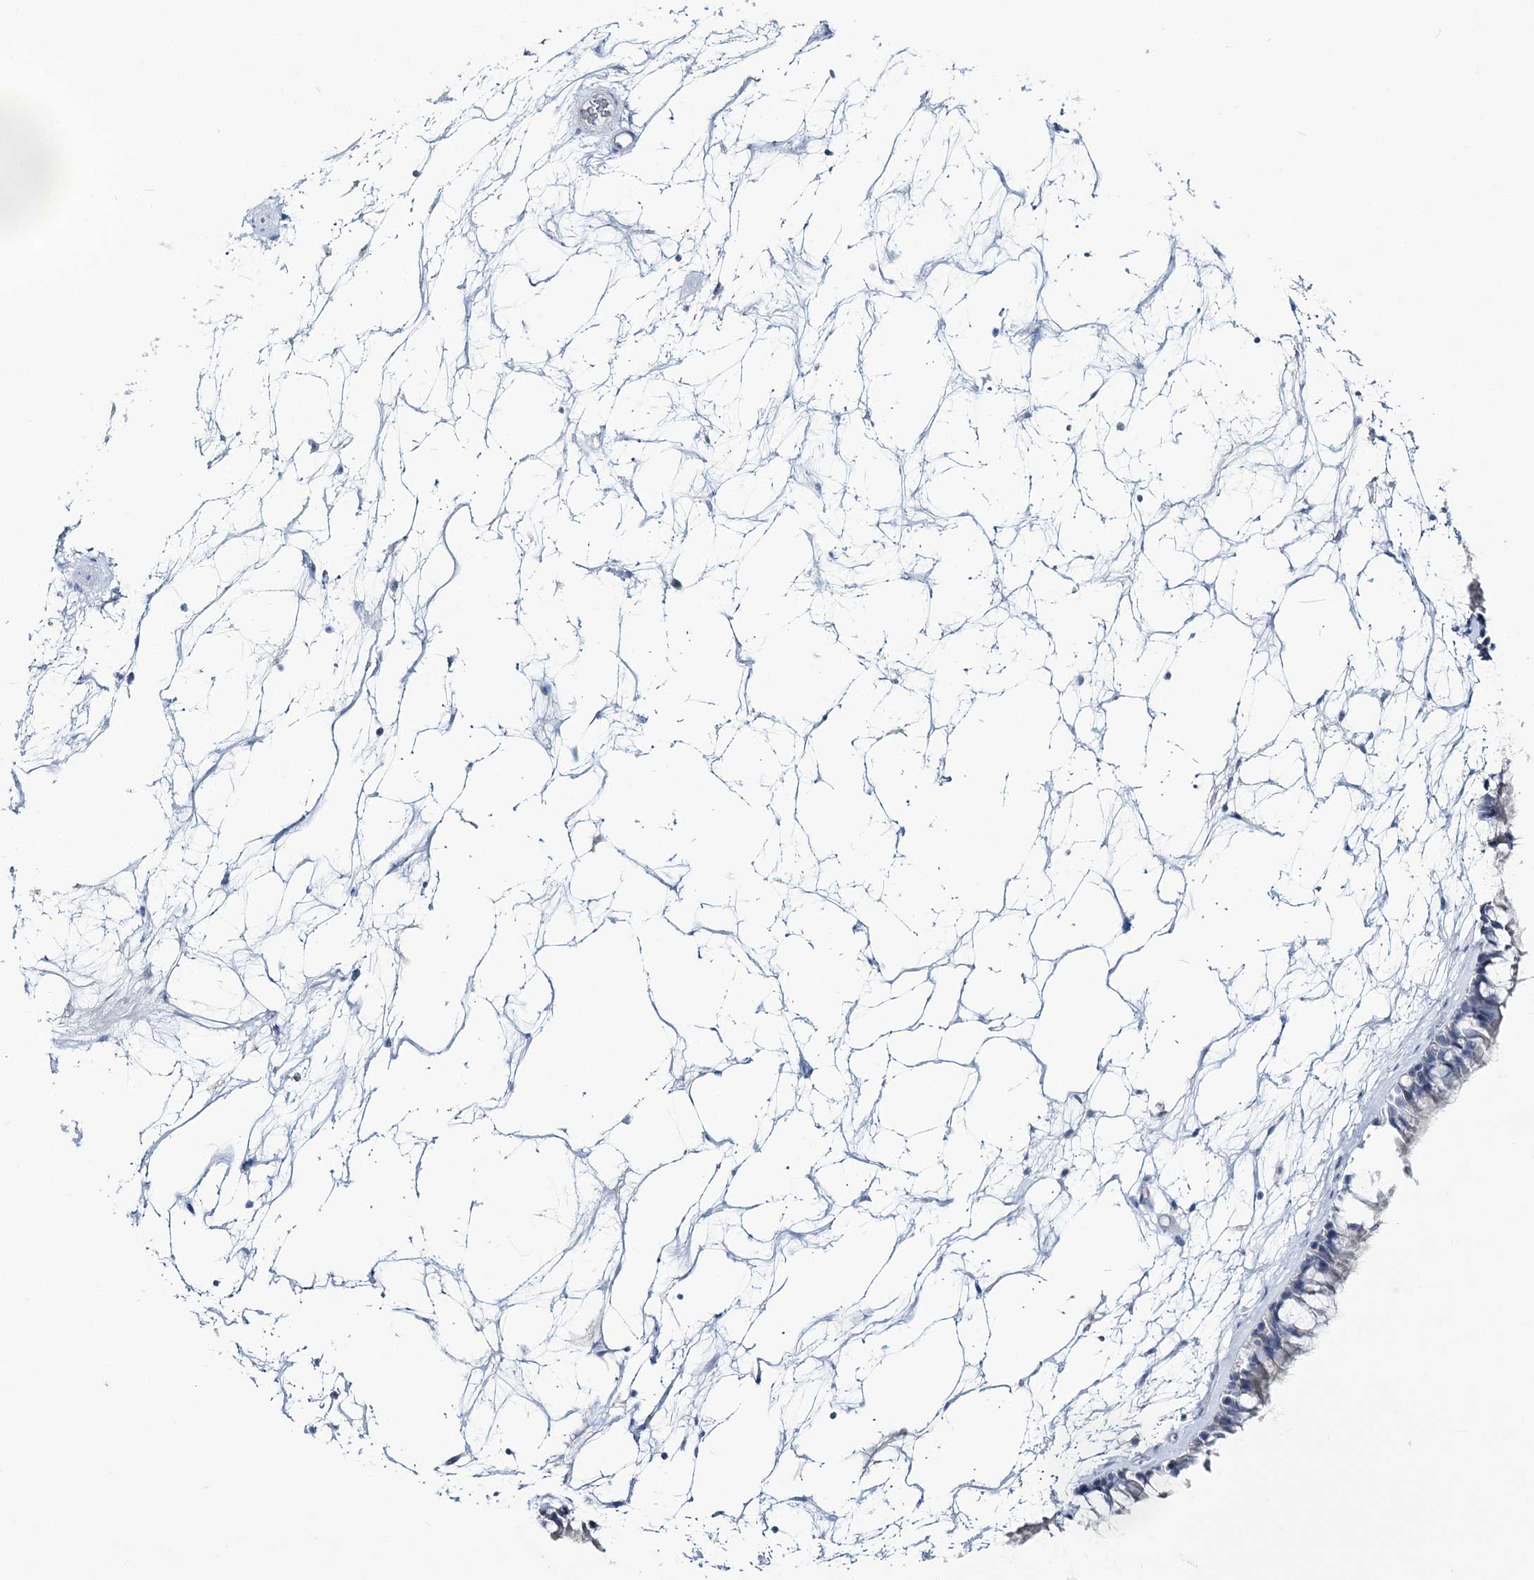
{"staining": {"intensity": "negative", "quantity": "none", "location": "none"}, "tissue": "nasopharynx", "cell_type": "Respiratory epithelial cells", "image_type": "normal", "snomed": [{"axis": "morphology", "description": "Normal tissue, NOS"}, {"axis": "topography", "description": "Nasopharynx"}], "caption": "IHC of normal human nasopharynx displays no expression in respiratory epithelial cells. (DAB (3,3'-diaminobenzidine) immunohistochemistry (IHC), high magnification).", "gene": "CYP3A4", "patient": {"sex": "male", "age": 64}}